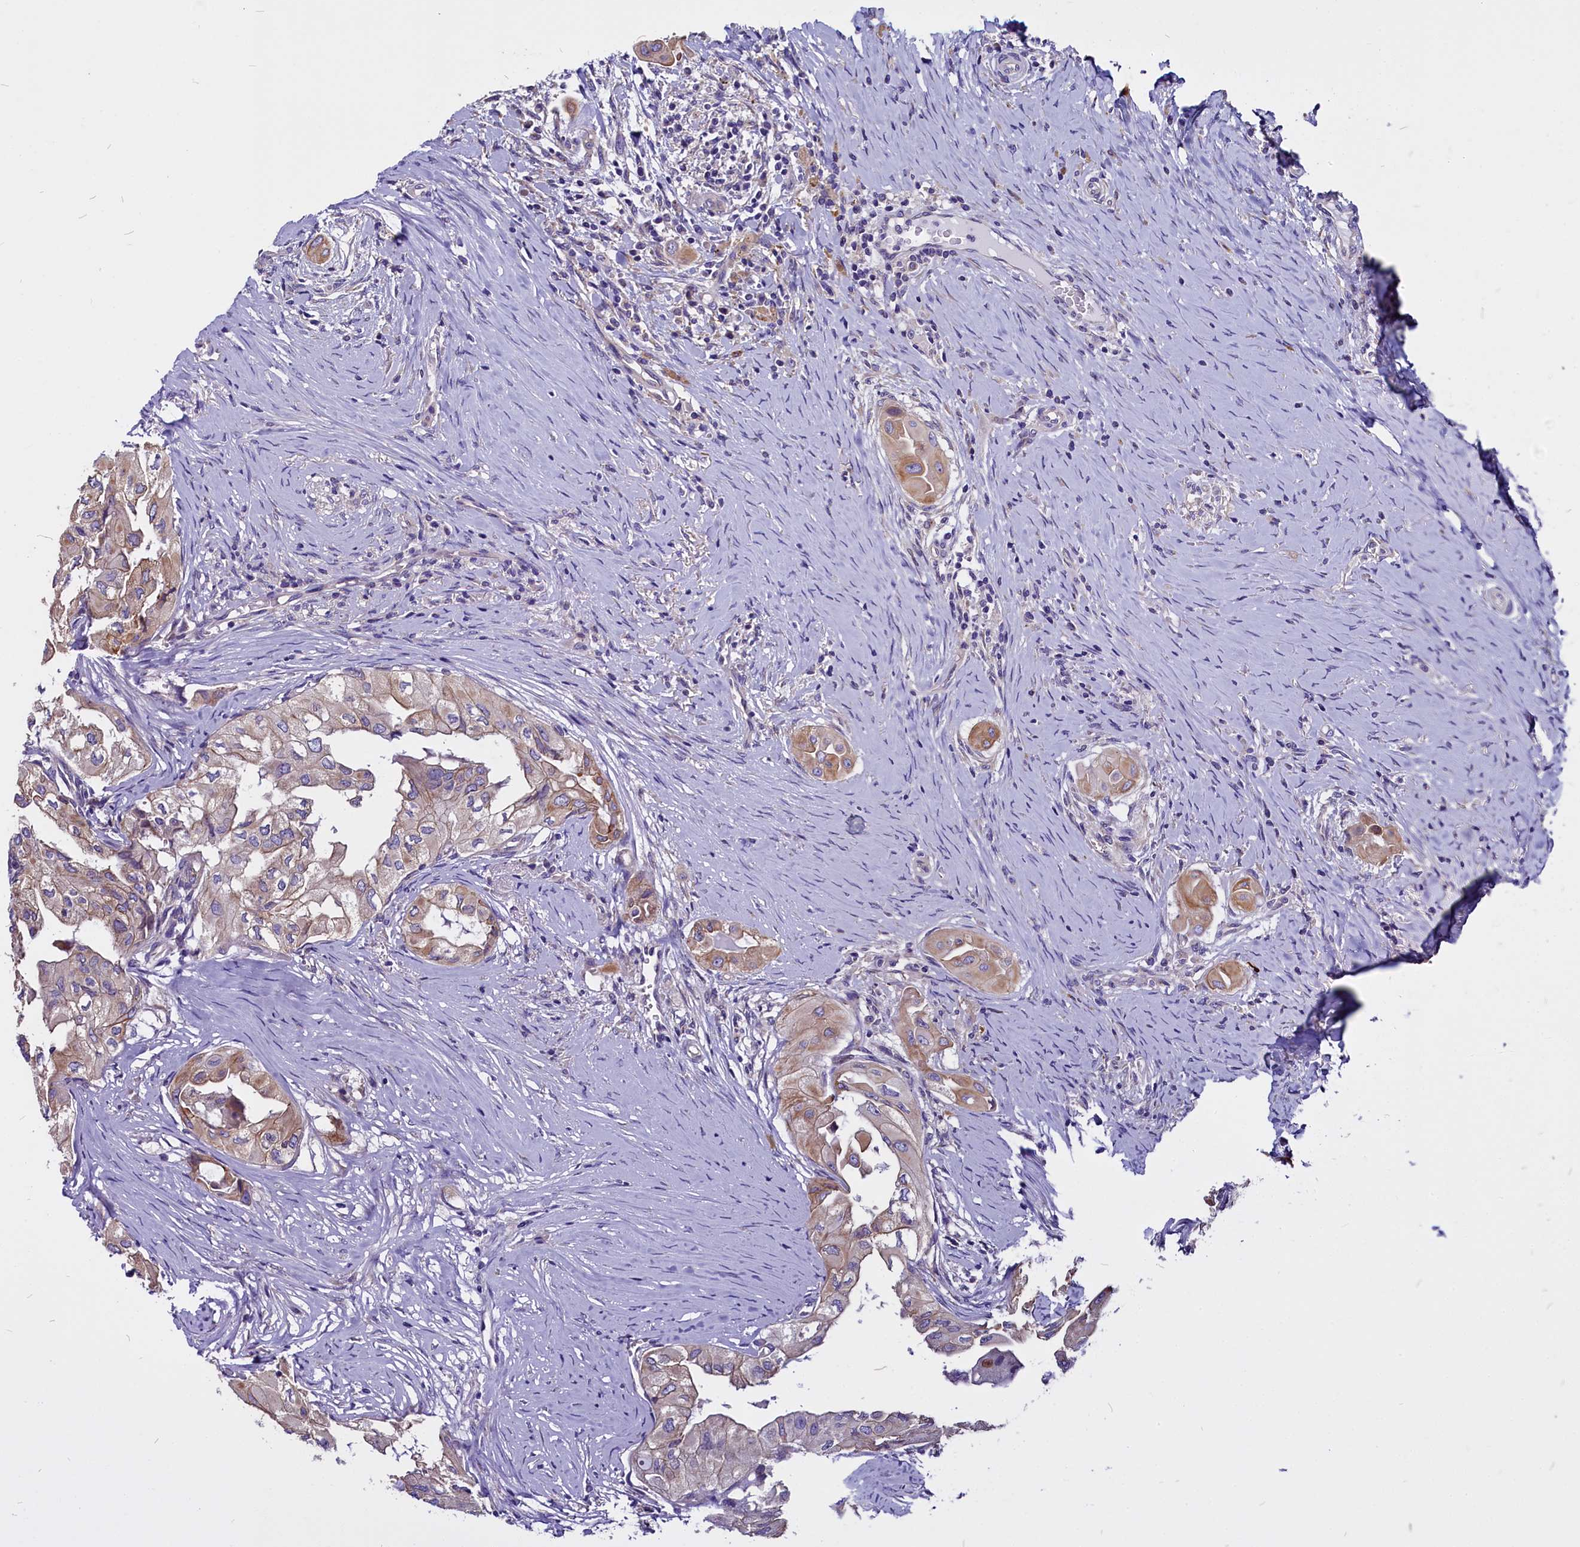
{"staining": {"intensity": "weak", "quantity": "25%-75%", "location": "cytoplasmic/membranous"}, "tissue": "thyroid cancer", "cell_type": "Tumor cells", "image_type": "cancer", "snomed": [{"axis": "morphology", "description": "Papillary adenocarcinoma, NOS"}, {"axis": "topography", "description": "Thyroid gland"}], "caption": "There is low levels of weak cytoplasmic/membranous positivity in tumor cells of papillary adenocarcinoma (thyroid), as demonstrated by immunohistochemical staining (brown color).", "gene": "CEP170", "patient": {"sex": "female", "age": 59}}